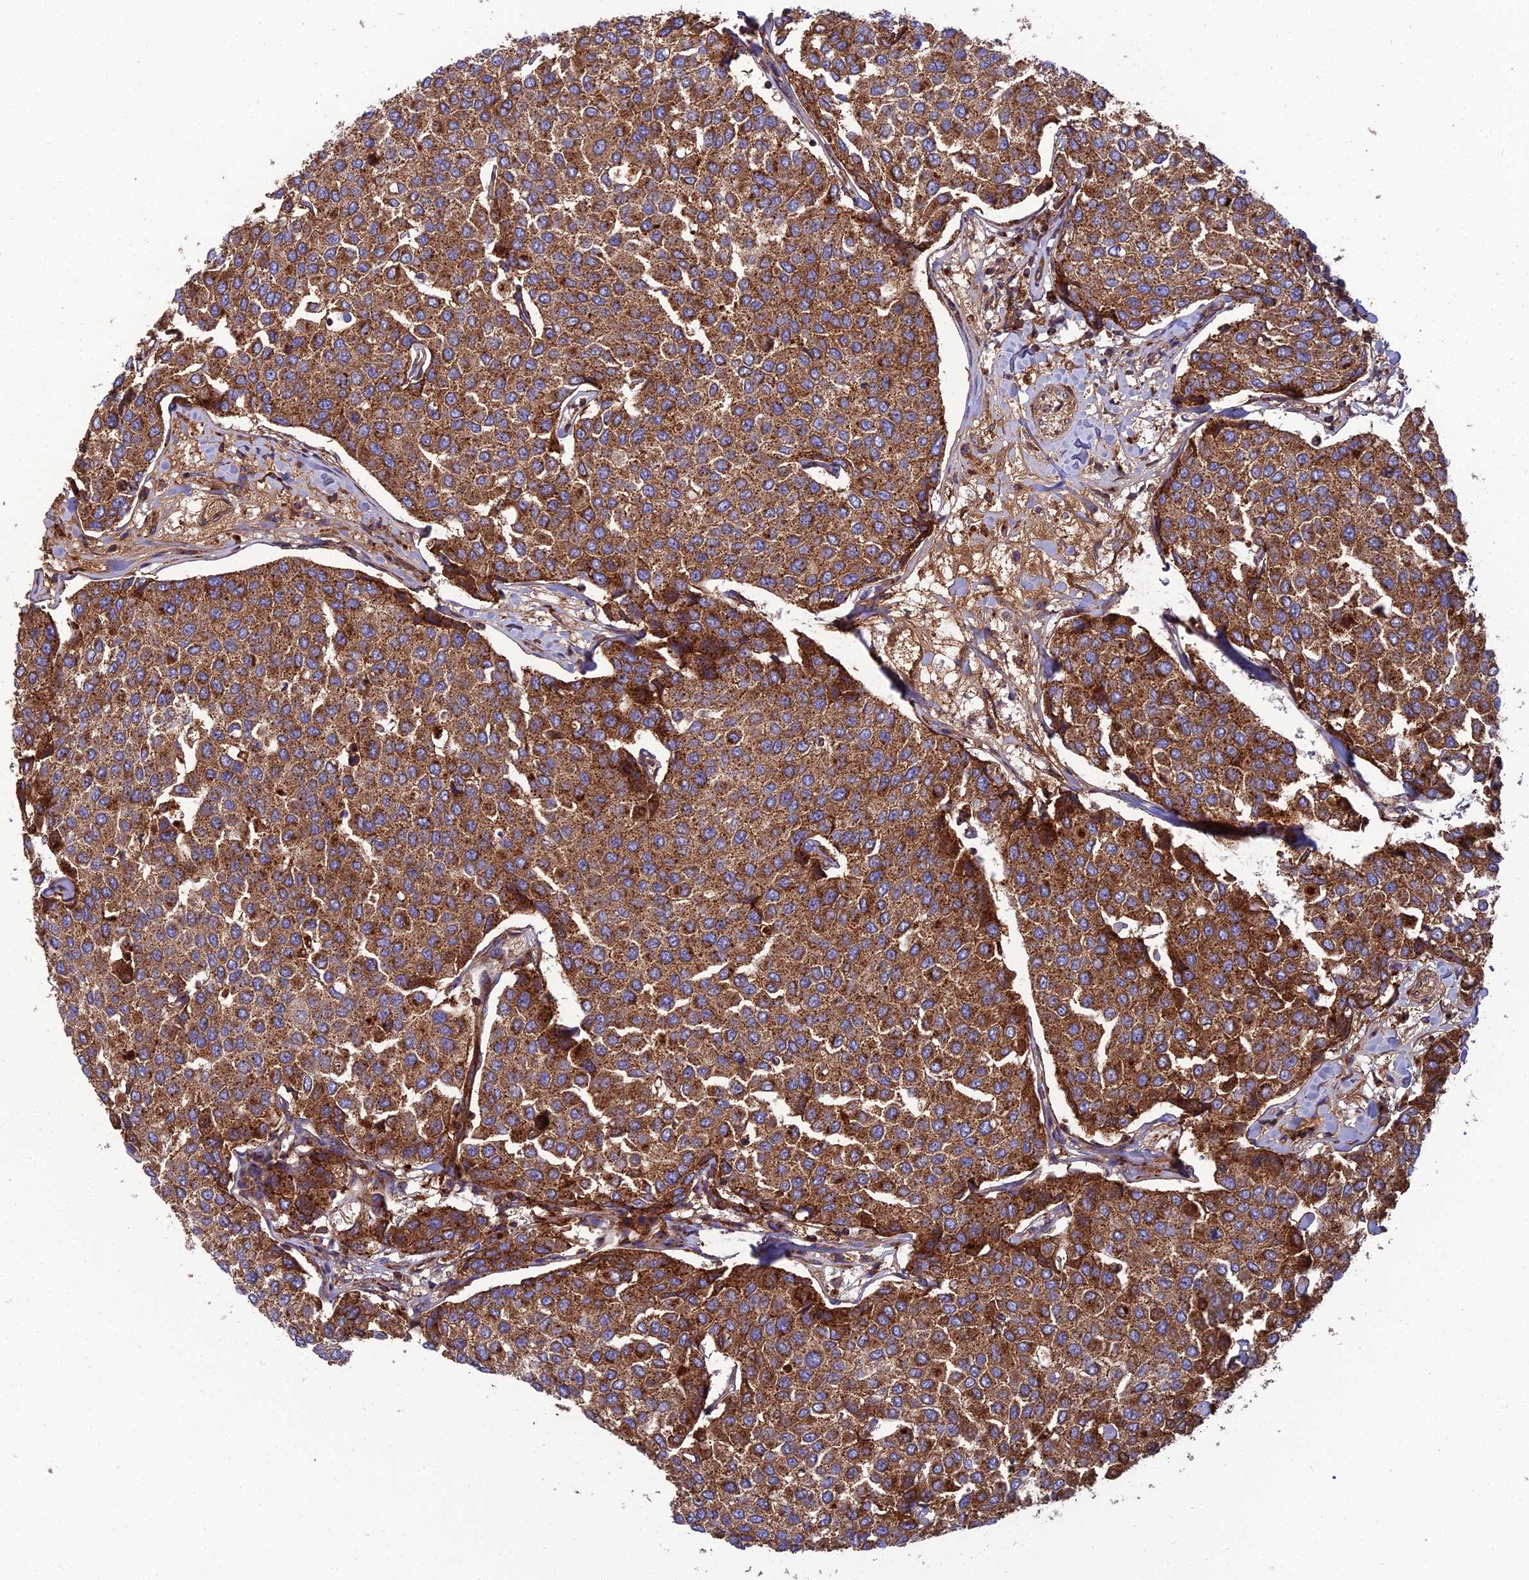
{"staining": {"intensity": "moderate", "quantity": ">75%", "location": "cytoplasmic/membranous"}, "tissue": "breast cancer", "cell_type": "Tumor cells", "image_type": "cancer", "snomed": [{"axis": "morphology", "description": "Duct carcinoma"}, {"axis": "topography", "description": "Breast"}], "caption": "The image demonstrates staining of breast cancer (intraductal carcinoma), revealing moderate cytoplasmic/membranous protein staining (brown color) within tumor cells. (Stains: DAB in brown, nuclei in blue, Microscopy: brightfield microscopy at high magnification).", "gene": "LNPEP", "patient": {"sex": "female", "age": 55}}